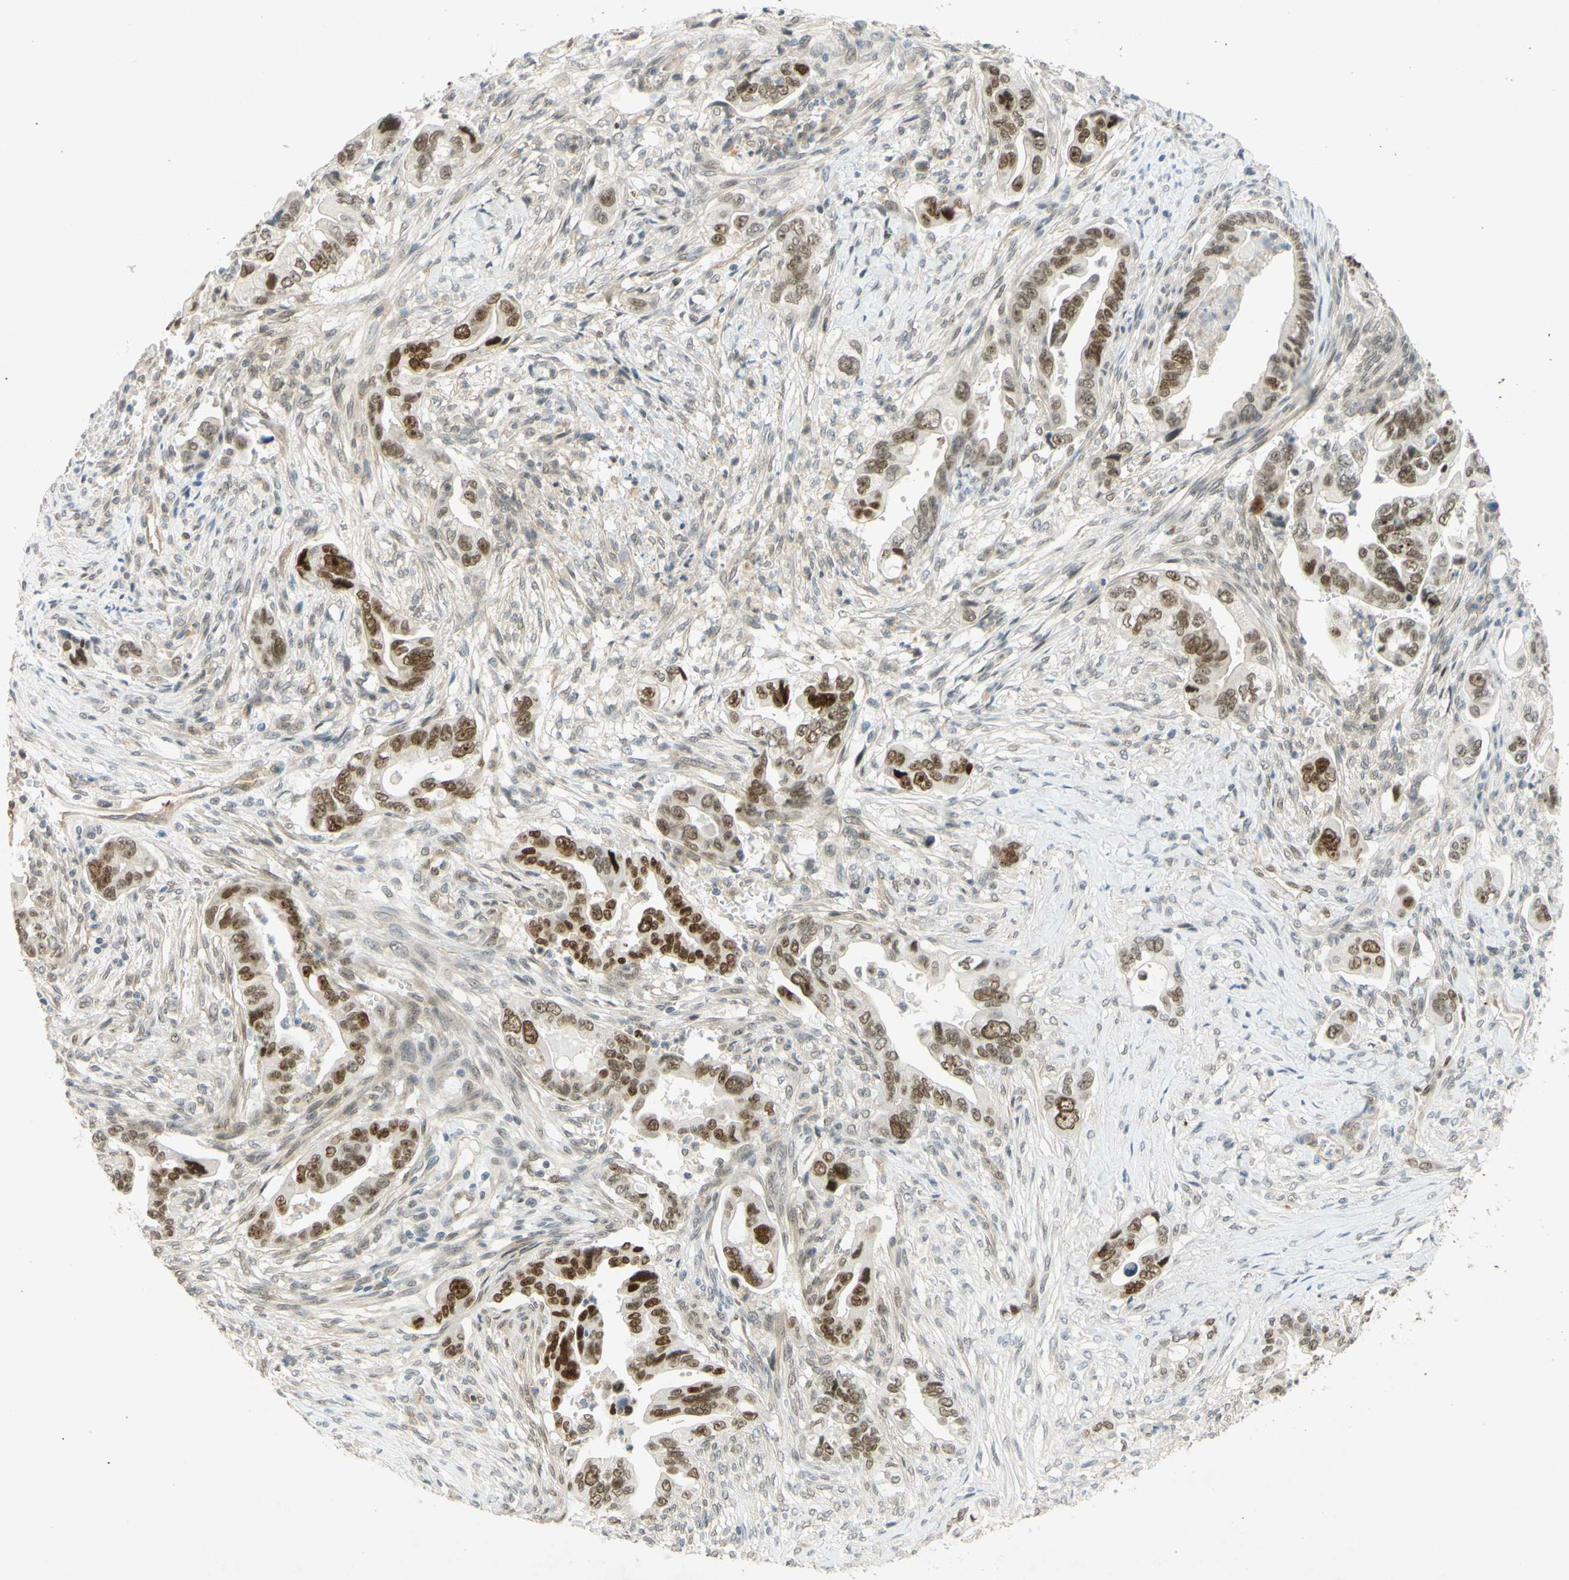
{"staining": {"intensity": "moderate", "quantity": ">75%", "location": "nuclear"}, "tissue": "pancreatic cancer", "cell_type": "Tumor cells", "image_type": "cancer", "snomed": [{"axis": "morphology", "description": "Adenocarcinoma, NOS"}, {"axis": "topography", "description": "Pancreas"}], "caption": "Immunohistochemistry (DAB (3,3'-diaminobenzidine)) staining of pancreatic cancer displays moderate nuclear protein expression in approximately >75% of tumor cells.", "gene": "POLB", "patient": {"sex": "male", "age": 70}}